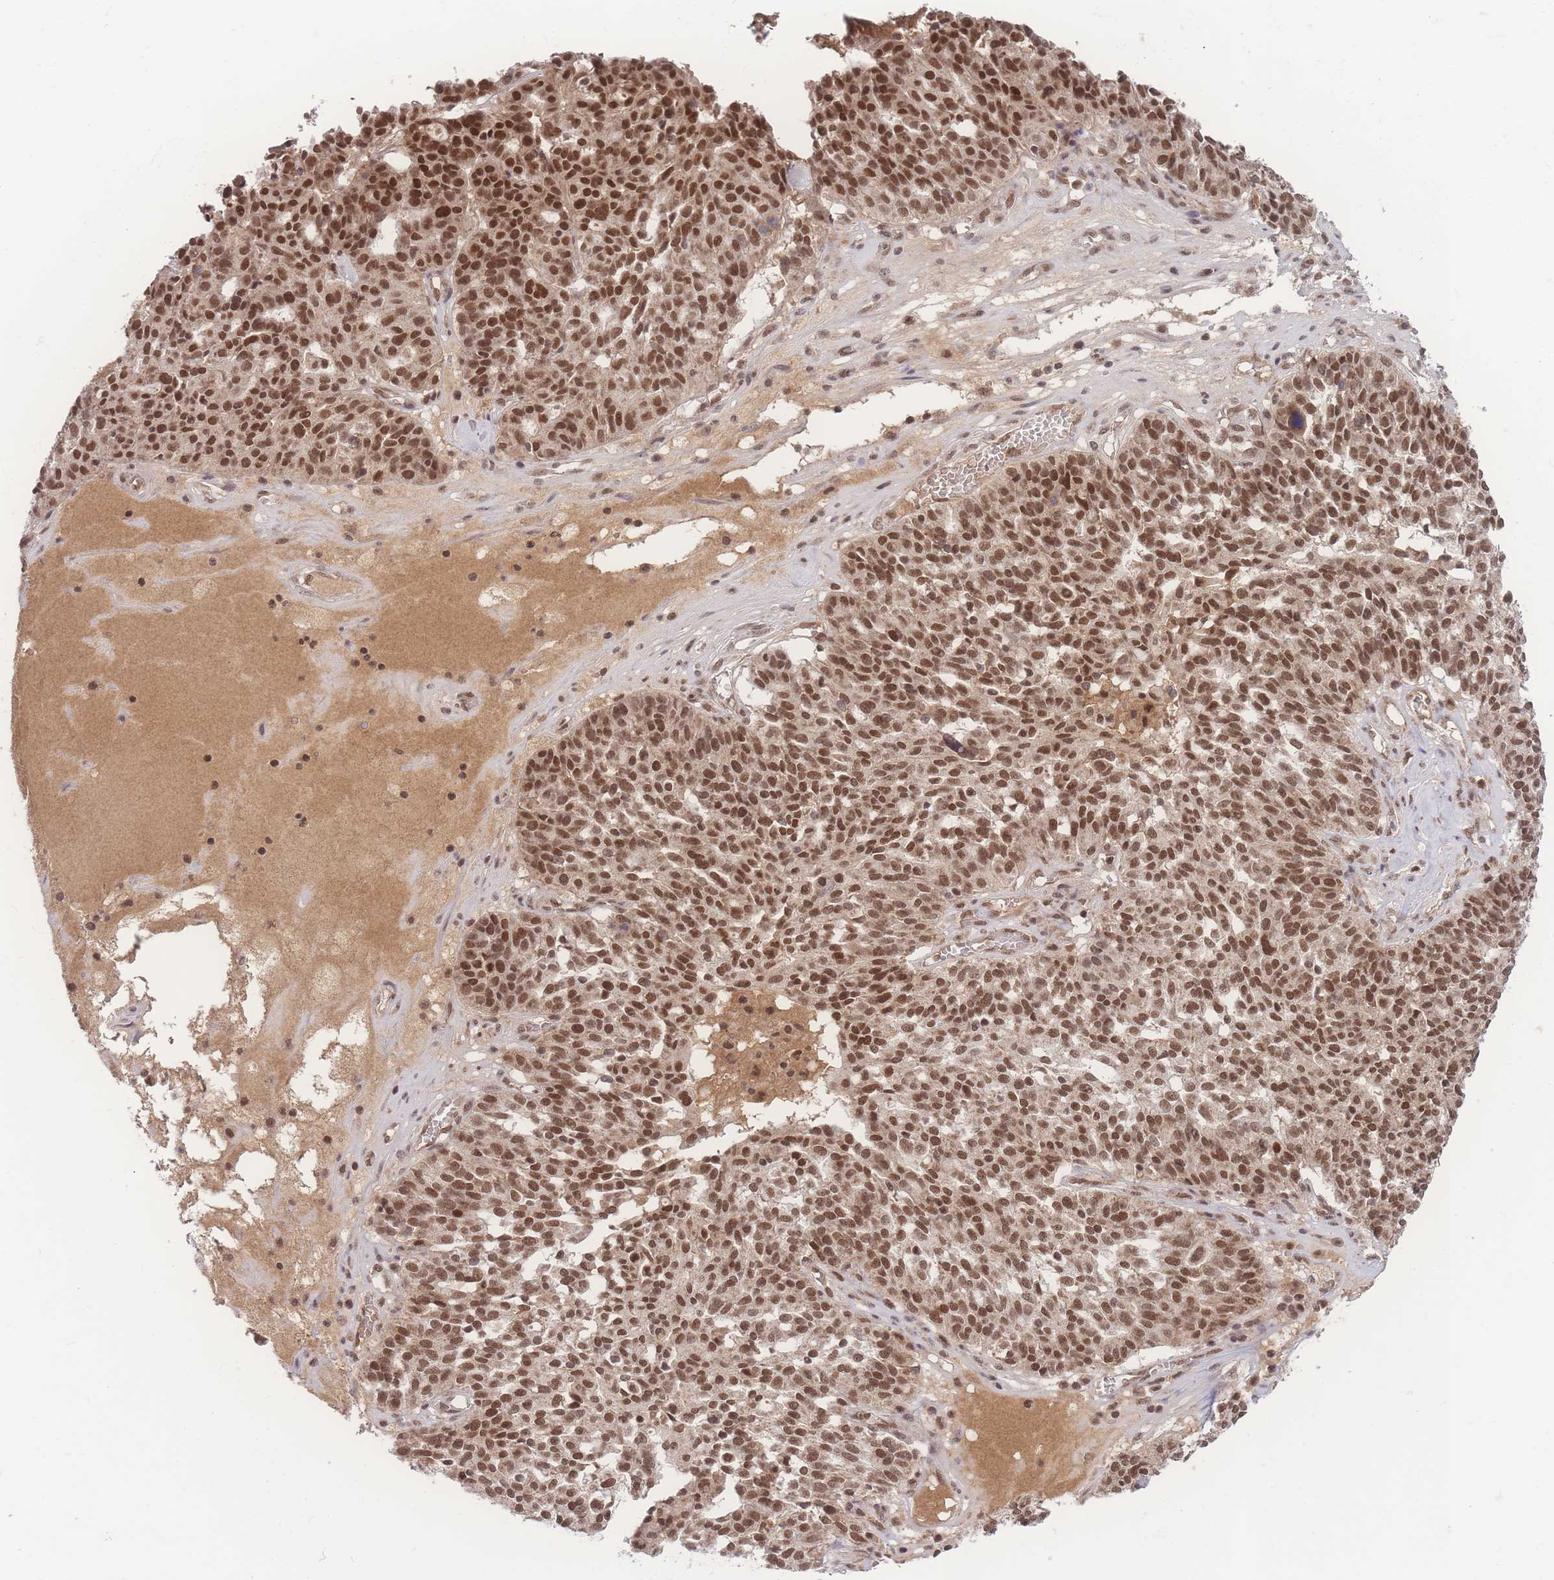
{"staining": {"intensity": "strong", "quantity": ">75%", "location": "nuclear"}, "tissue": "ovarian cancer", "cell_type": "Tumor cells", "image_type": "cancer", "snomed": [{"axis": "morphology", "description": "Cystadenocarcinoma, serous, NOS"}, {"axis": "topography", "description": "Ovary"}], "caption": "Immunohistochemistry (IHC) histopathology image of neoplastic tissue: human serous cystadenocarcinoma (ovarian) stained using IHC exhibits high levels of strong protein expression localized specifically in the nuclear of tumor cells, appearing as a nuclear brown color.", "gene": "RAVER1", "patient": {"sex": "female", "age": 59}}